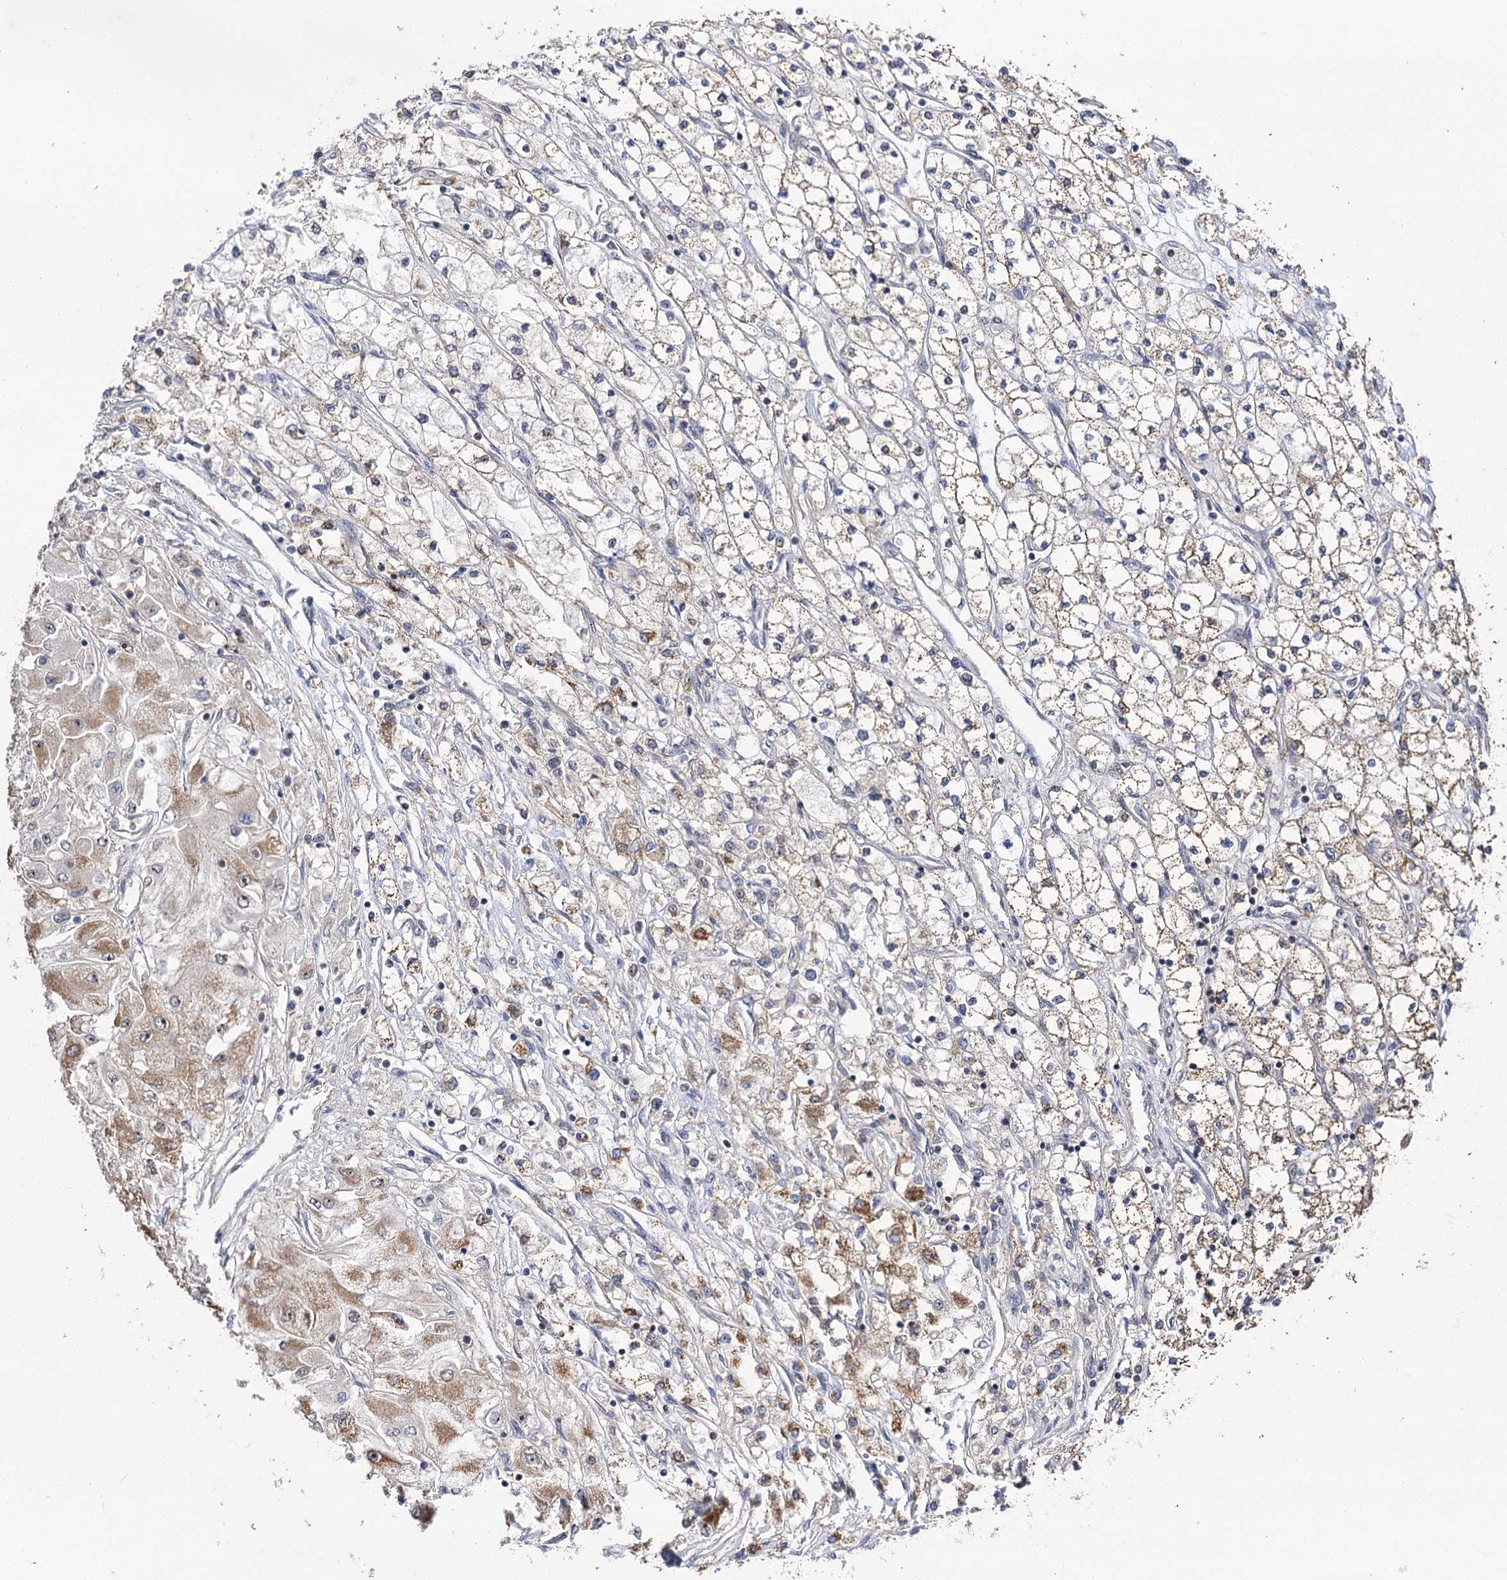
{"staining": {"intensity": "moderate", "quantity": "<25%", "location": "cytoplasmic/membranous"}, "tissue": "renal cancer", "cell_type": "Tumor cells", "image_type": "cancer", "snomed": [{"axis": "morphology", "description": "Adenocarcinoma, NOS"}, {"axis": "topography", "description": "Kidney"}], "caption": "Renal adenocarcinoma stained for a protein (brown) shows moderate cytoplasmic/membranous positive expression in approximately <25% of tumor cells.", "gene": "SUPT20H", "patient": {"sex": "male", "age": 80}}